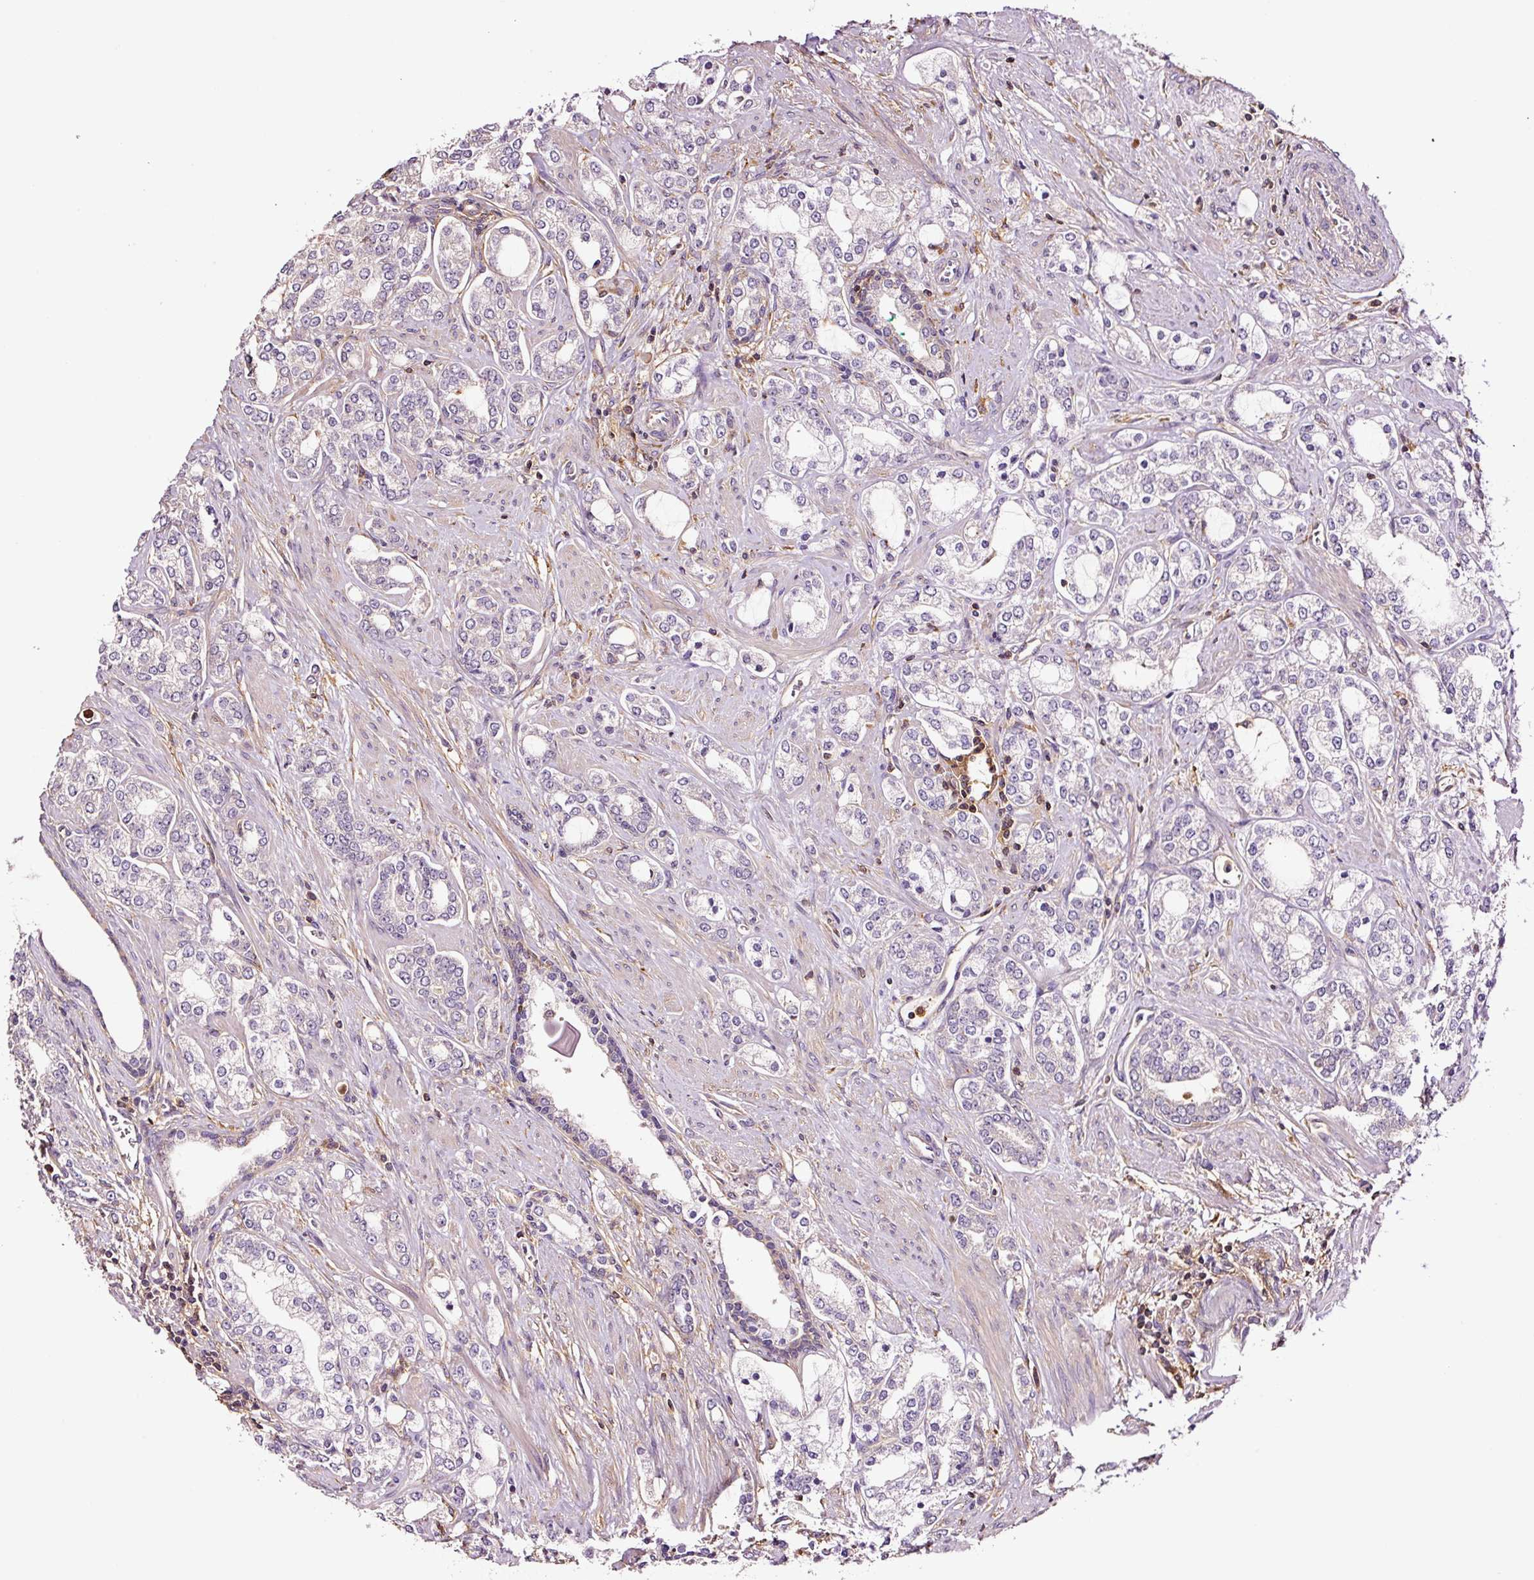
{"staining": {"intensity": "negative", "quantity": "none", "location": "none"}, "tissue": "prostate cancer", "cell_type": "Tumor cells", "image_type": "cancer", "snomed": [{"axis": "morphology", "description": "Adenocarcinoma, High grade"}, {"axis": "topography", "description": "Prostate"}], "caption": "Prostate high-grade adenocarcinoma stained for a protein using IHC exhibits no staining tumor cells.", "gene": "METAP1", "patient": {"sex": "male", "age": 64}}